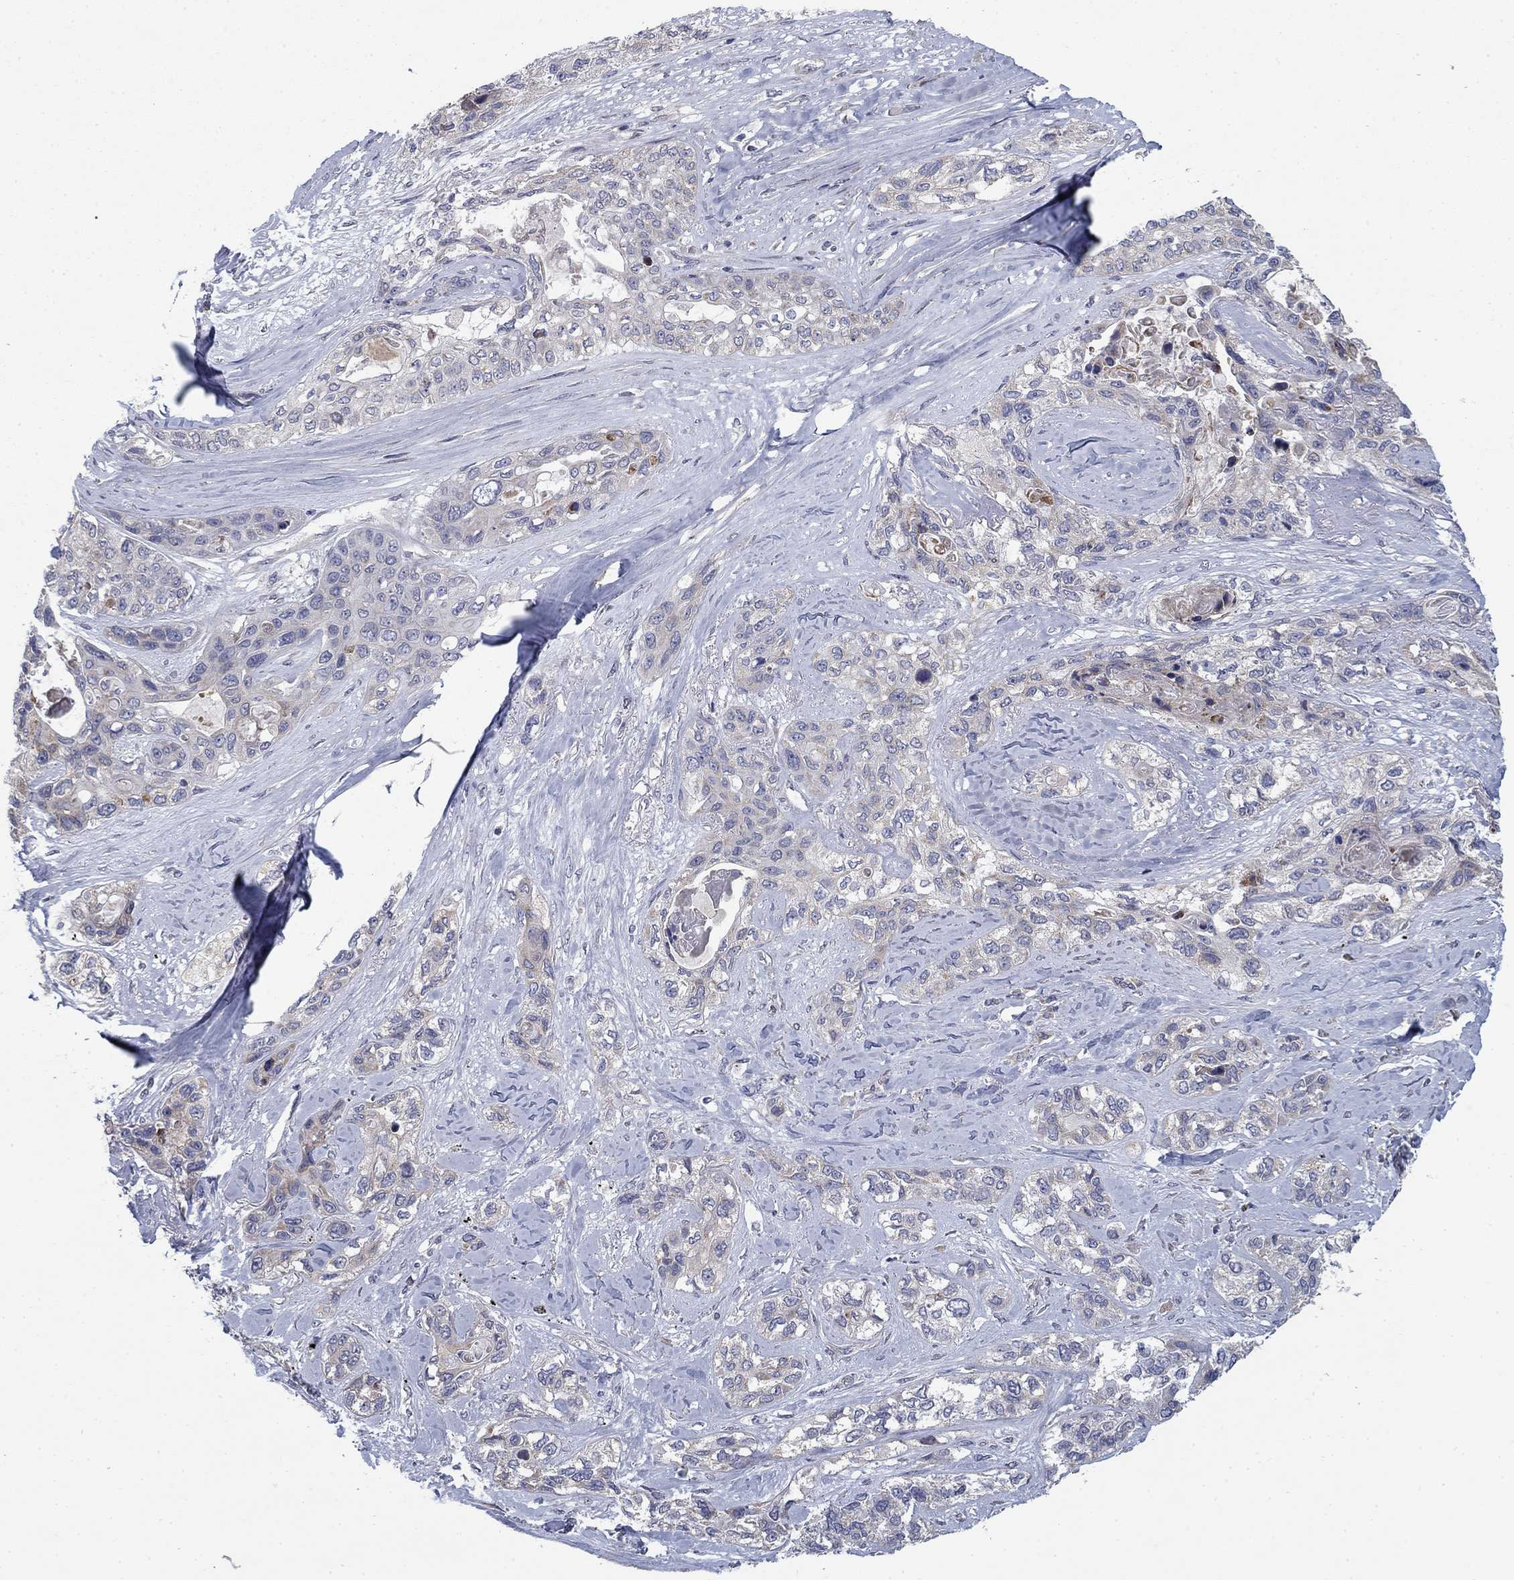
{"staining": {"intensity": "negative", "quantity": "none", "location": "none"}, "tissue": "lung cancer", "cell_type": "Tumor cells", "image_type": "cancer", "snomed": [{"axis": "morphology", "description": "Squamous cell carcinoma, NOS"}, {"axis": "topography", "description": "Lung"}], "caption": "Tumor cells show no significant staining in squamous cell carcinoma (lung).", "gene": "MMAA", "patient": {"sex": "female", "age": 70}}